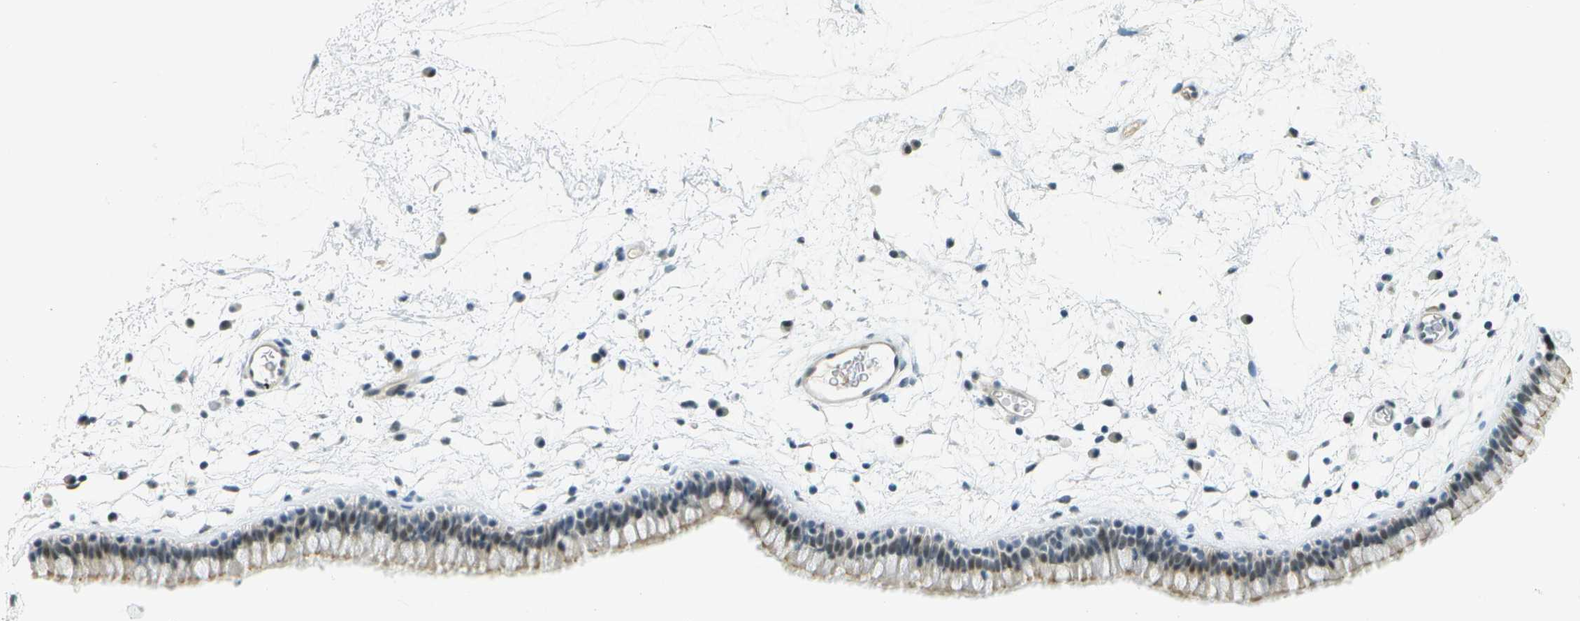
{"staining": {"intensity": "moderate", "quantity": "25%-75%", "location": "nuclear"}, "tissue": "nasopharynx", "cell_type": "Respiratory epithelial cells", "image_type": "normal", "snomed": [{"axis": "morphology", "description": "Normal tissue, NOS"}, {"axis": "morphology", "description": "Inflammation, NOS"}, {"axis": "topography", "description": "Nasopharynx"}], "caption": "Immunohistochemistry histopathology image of benign nasopharynx: human nasopharynx stained using IHC shows medium levels of moderate protein expression localized specifically in the nuclear of respiratory epithelial cells, appearing as a nuclear brown color.", "gene": "NEK11", "patient": {"sex": "male", "age": 48}}